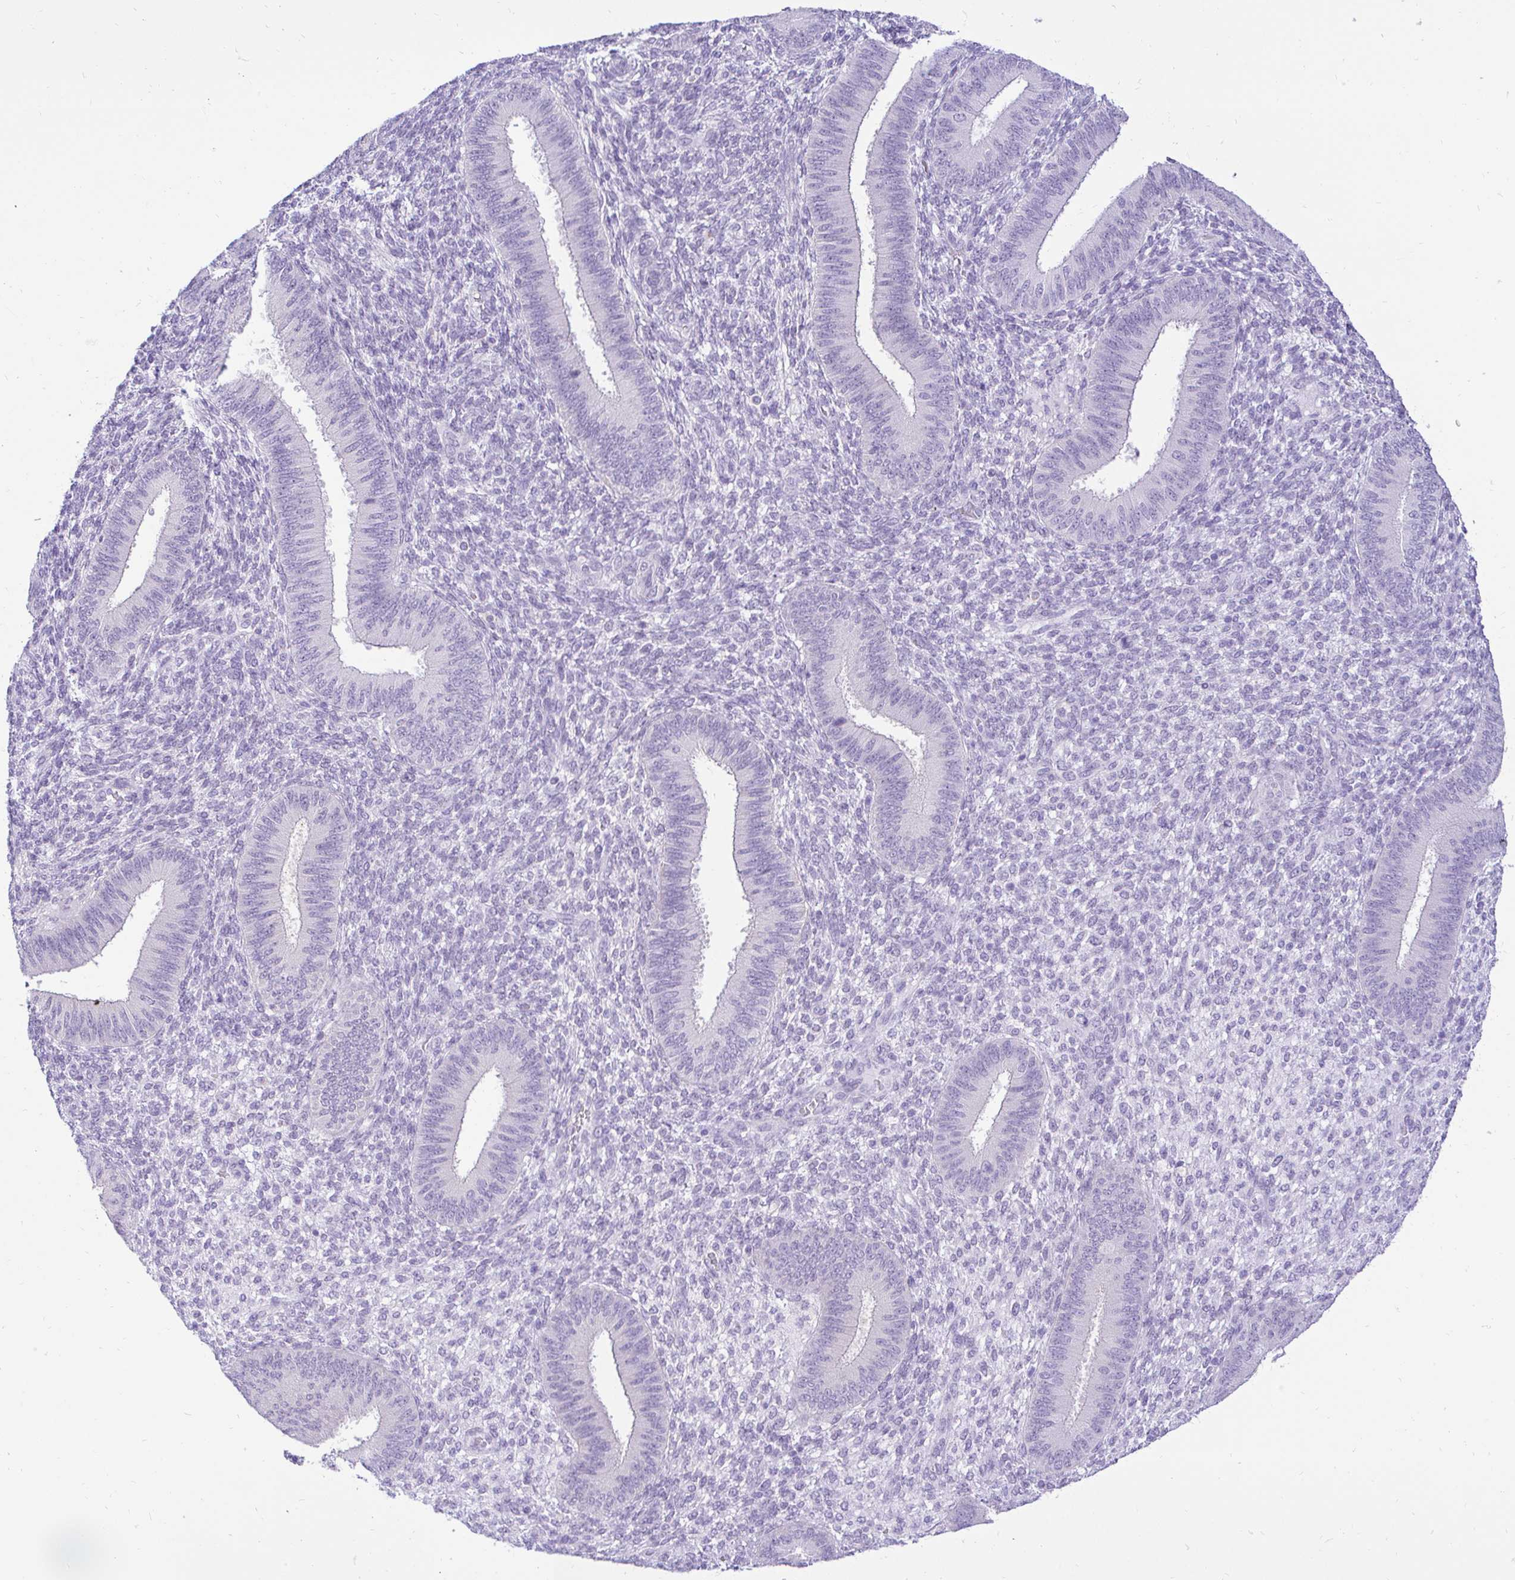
{"staining": {"intensity": "negative", "quantity": "none", "location": "none"}, "tissue": "endometrium", "cell_type": "Cells in endometrial stroma", "image_type": "normal", "snomed": [{"axis": "morphology", "description": "Normal tissue, NOS"}, {"axis": "topography", "description": "Endometrium"}], "caption": "An immunohistochemistry micrograph of benign endometrium is shown. There is no staining in cells in endometrial stroma of endometrium. (Immunohistochemistry (ihc), brightfield microscopy, high magnification).", "gene": "FATE1", "patient": {"sex": "female", "age": 39}}